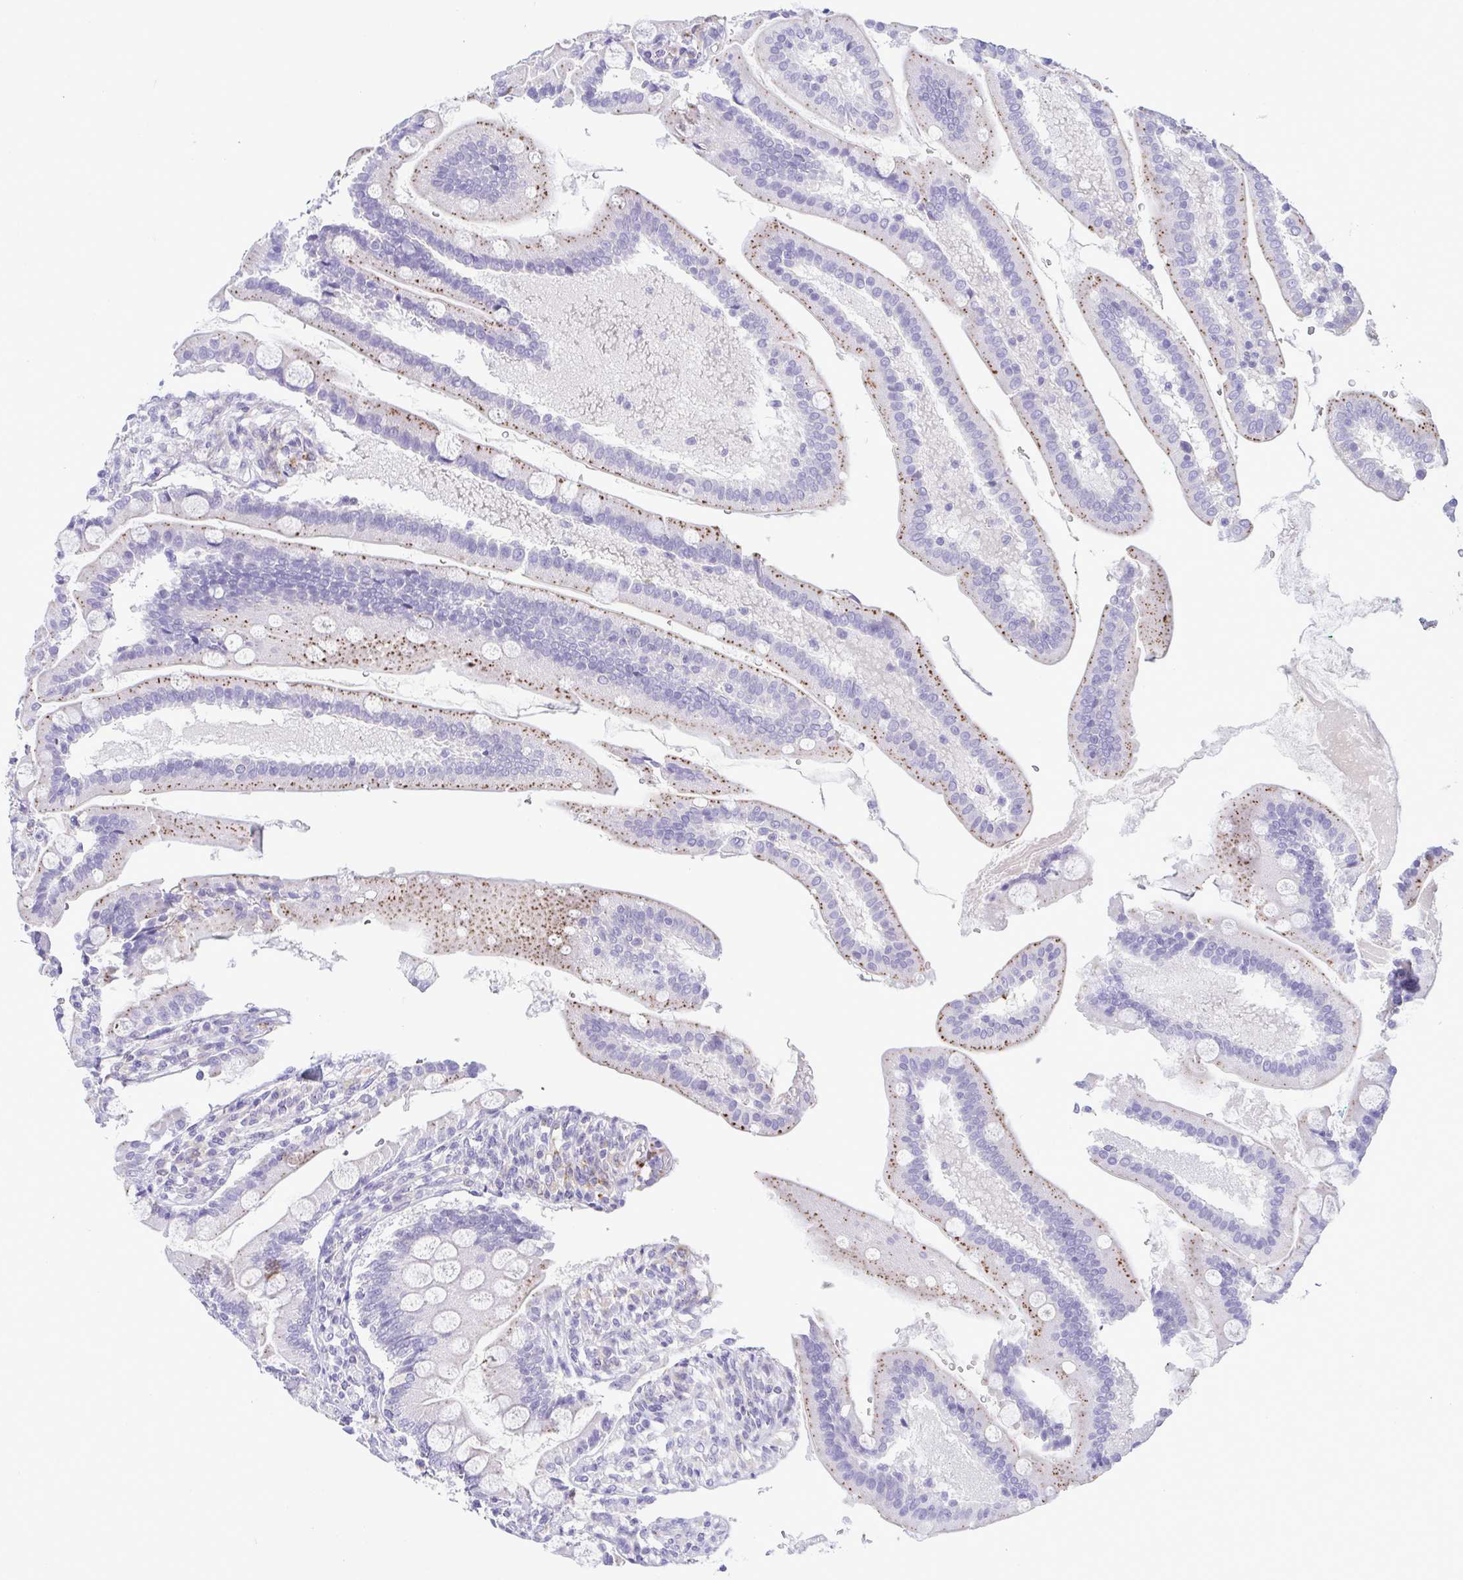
{"staining": {"intensity": "moderate", "quantity": "<25%", "location": "cytoplasmic/membranous"}, "tissue": "duodenum", "cell_type": "Glandular cells", "image_type": "normal", "snomed": [{"axis": "morphology", "description": "Normal tissue, NOS"}, {"axis": "topography", "description": "Duodenum"}], "caption": "Normal duodenum displays moderate cytoplasmic/membranous expression in approximately <25% of glandular cells.", "gene": "PGLYRP1", "patient": {"sex": "female", "age": 67}}